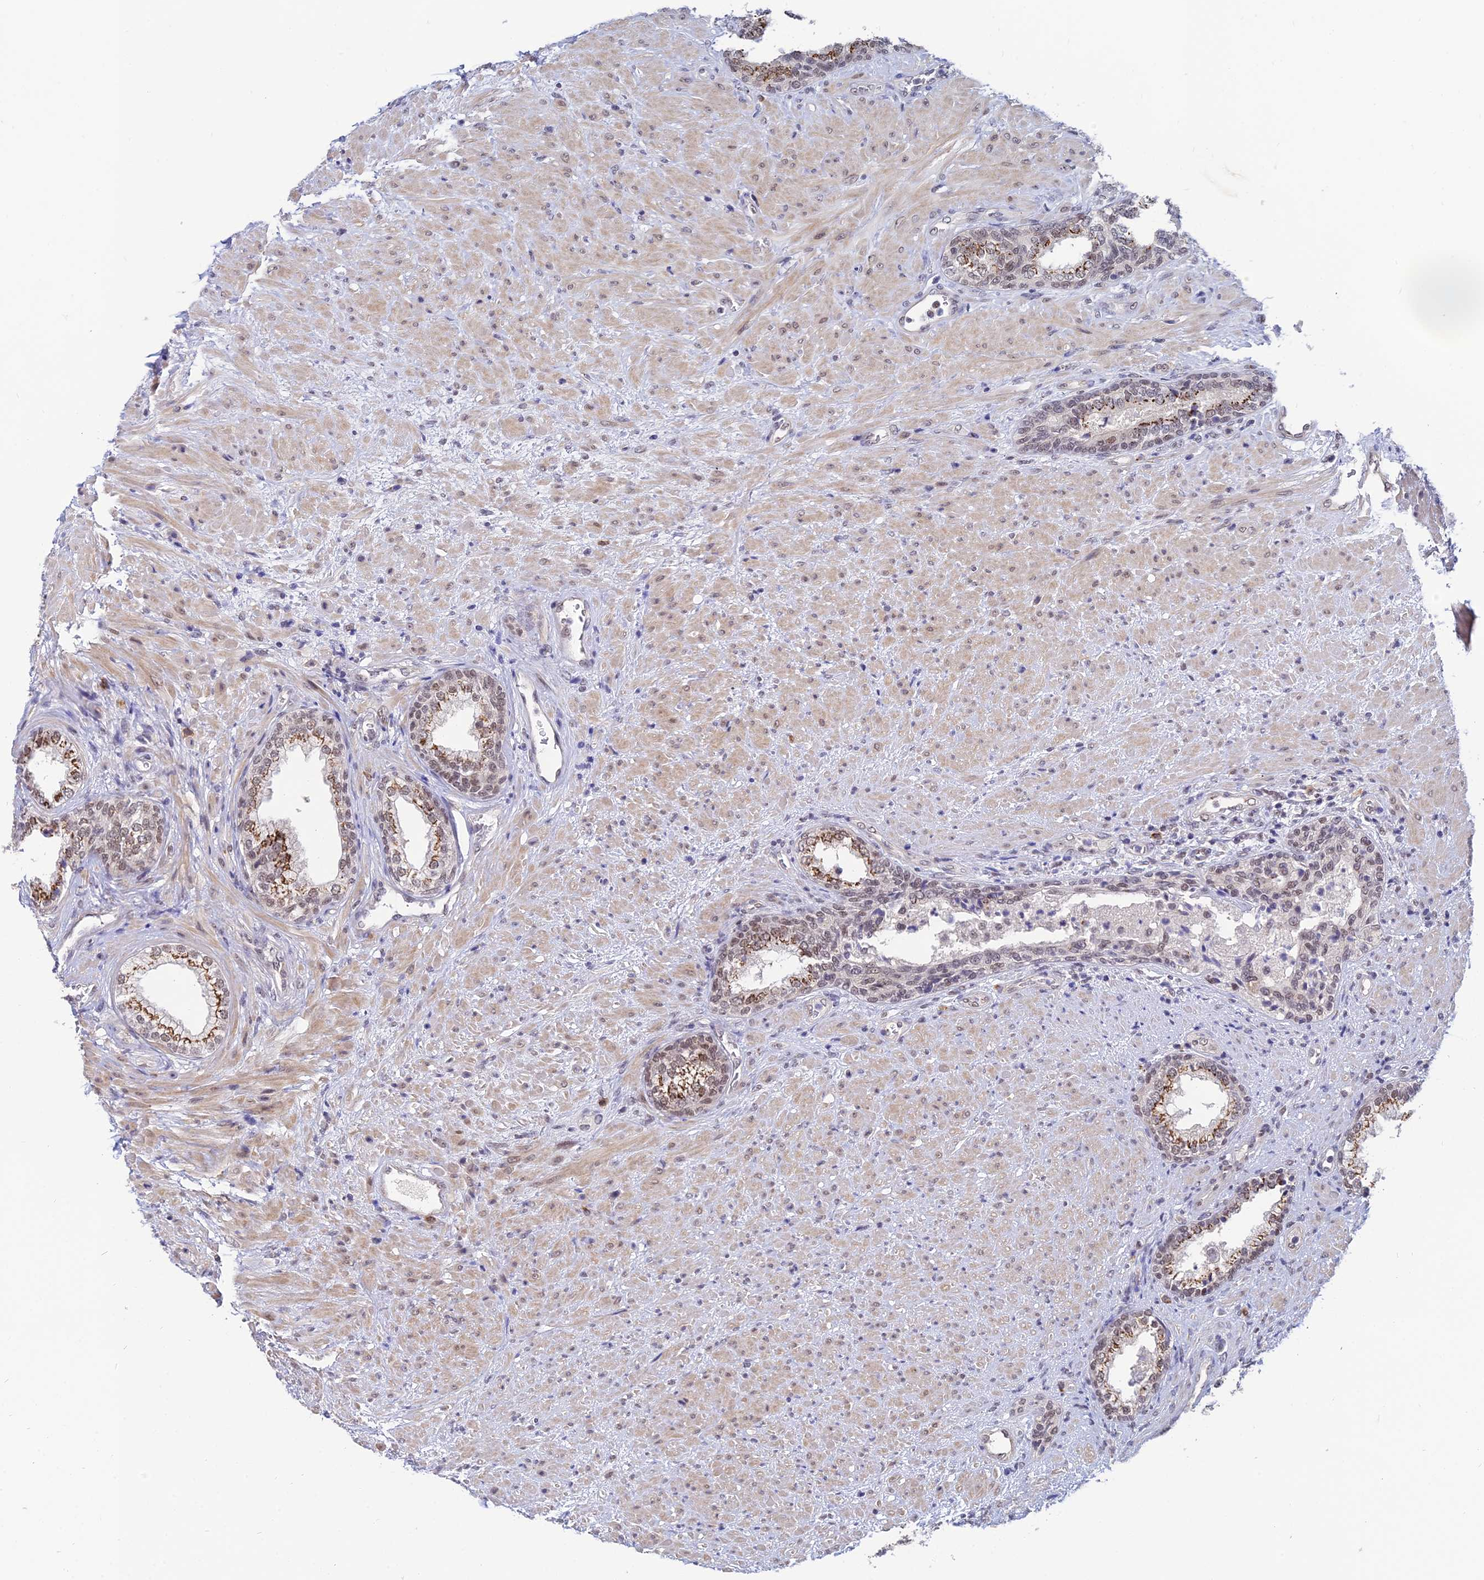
{"staining": {"intensity": "strong", "quantity": ">75%", "location": "cytoplasmic/membranous,nuclear"}, "tissue": "prostate", "cell_type": "Glandular cells", "image_type": "normal", "snomed": [{"axis": "morphology", "description": "Normal tissue, NOS"}, {"axis": "topography", "description": "Prostate"}], "caption": "Protein expression analysis of normal human prostate reveals strong cytoplasmic/membranous,nuclear positivity in about >75% of glandular cells. The protein is shown in brown color, while the nuclei are stained blue.", "gene": "THOC3", "patient": {"sex": "male", "age": 76}}